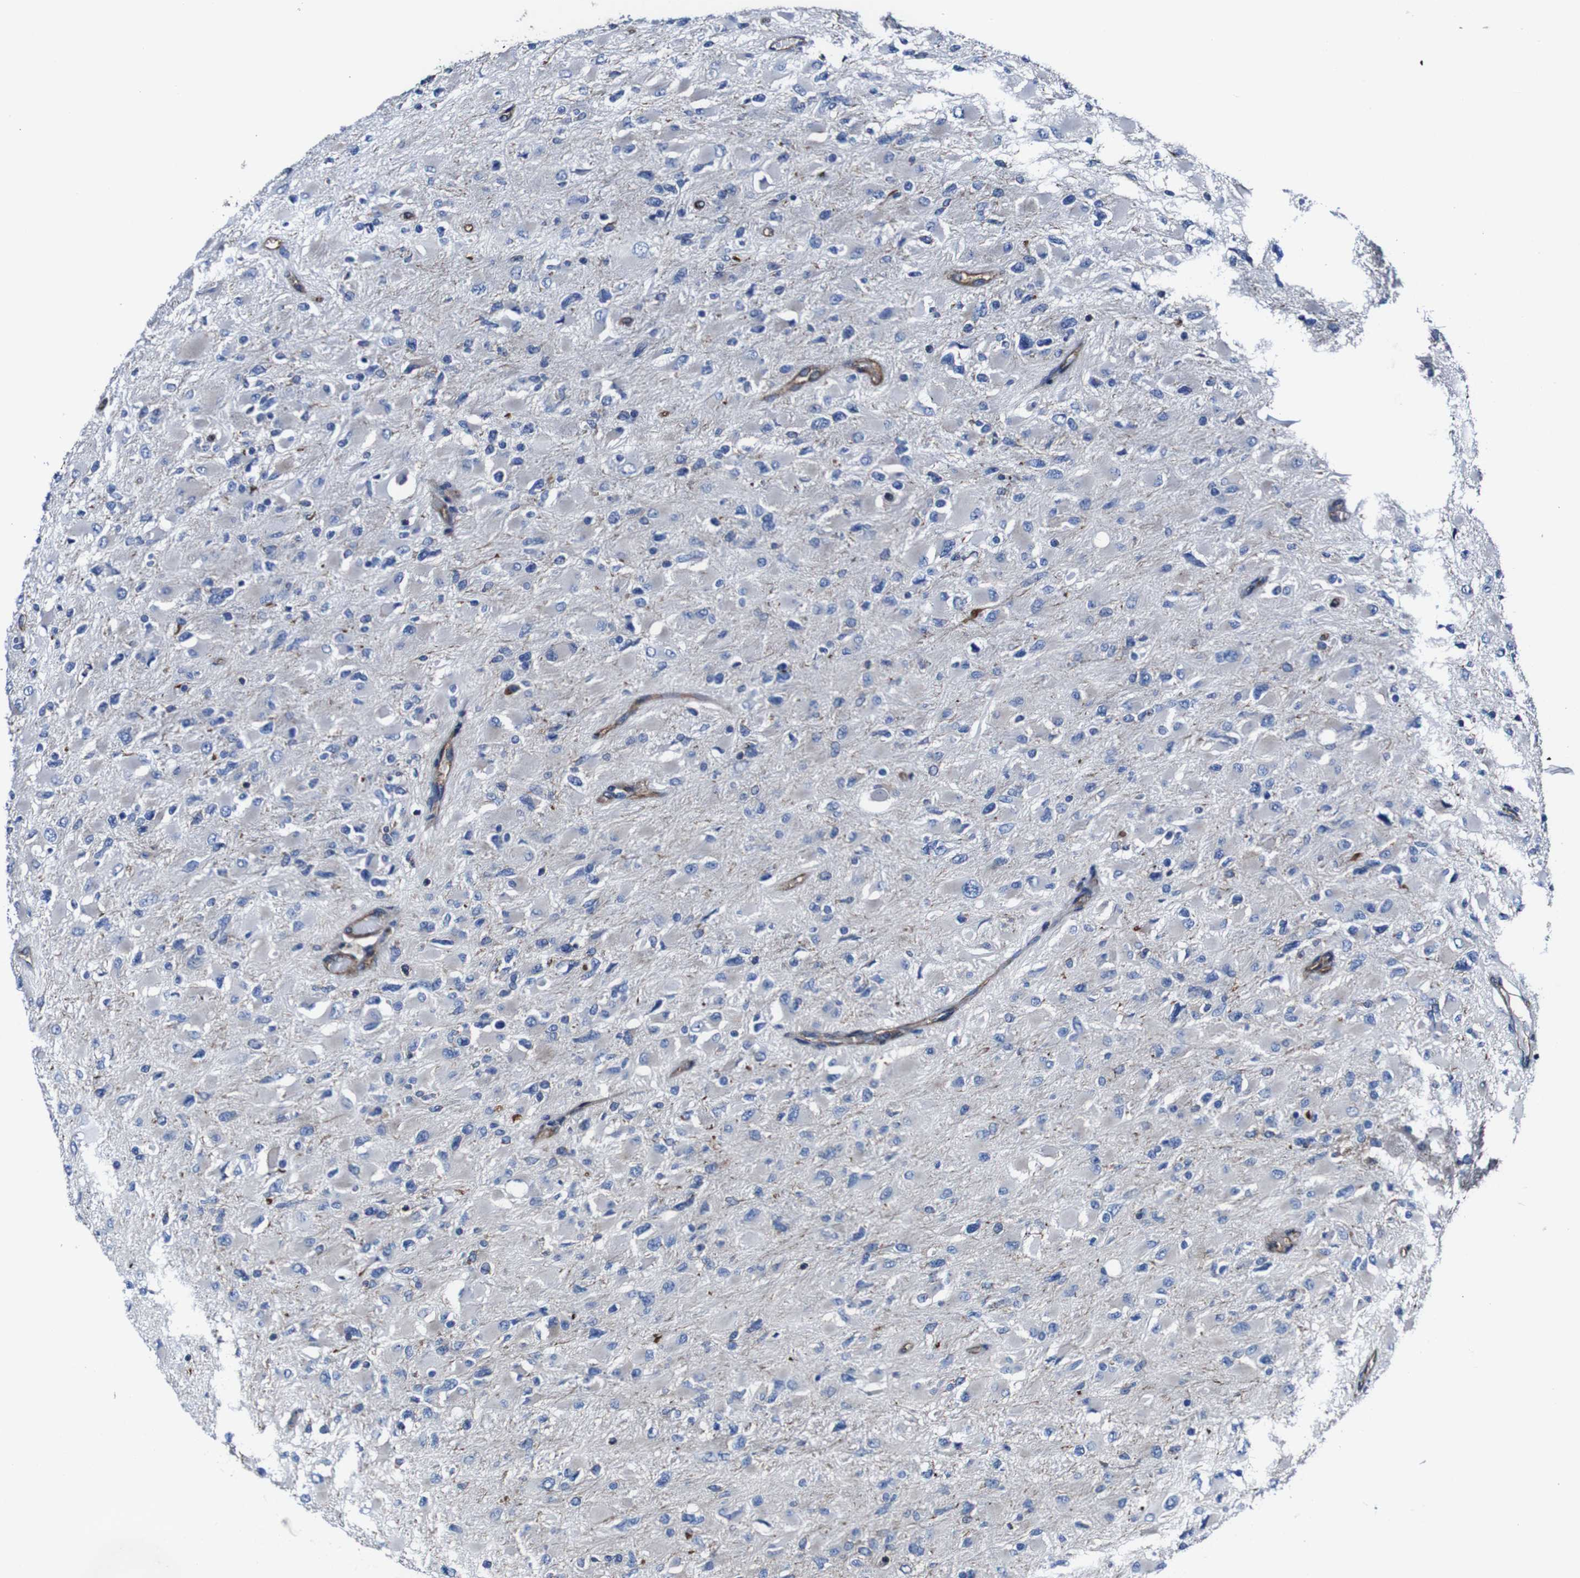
{"staining": {"intensity": "negative", "quantity": "none", "location": "none"}, "tissue": "glioma", "cell_type": "Tumor cells", "image_type": "cancer", "snomed": [{"axis": "morphology", "description": "Glioma, malignant, High grade"}, {"axis": "topography", "description": "Cerebral cortex"}], "caption": "High power microscopy image of an immunohistochemistry photomicrograph of malignant glioma (high-grade), revealing no significant staining in tumor cells.", "gene": "CSF1R", "patient": {"sex": "female", "age": 36}}